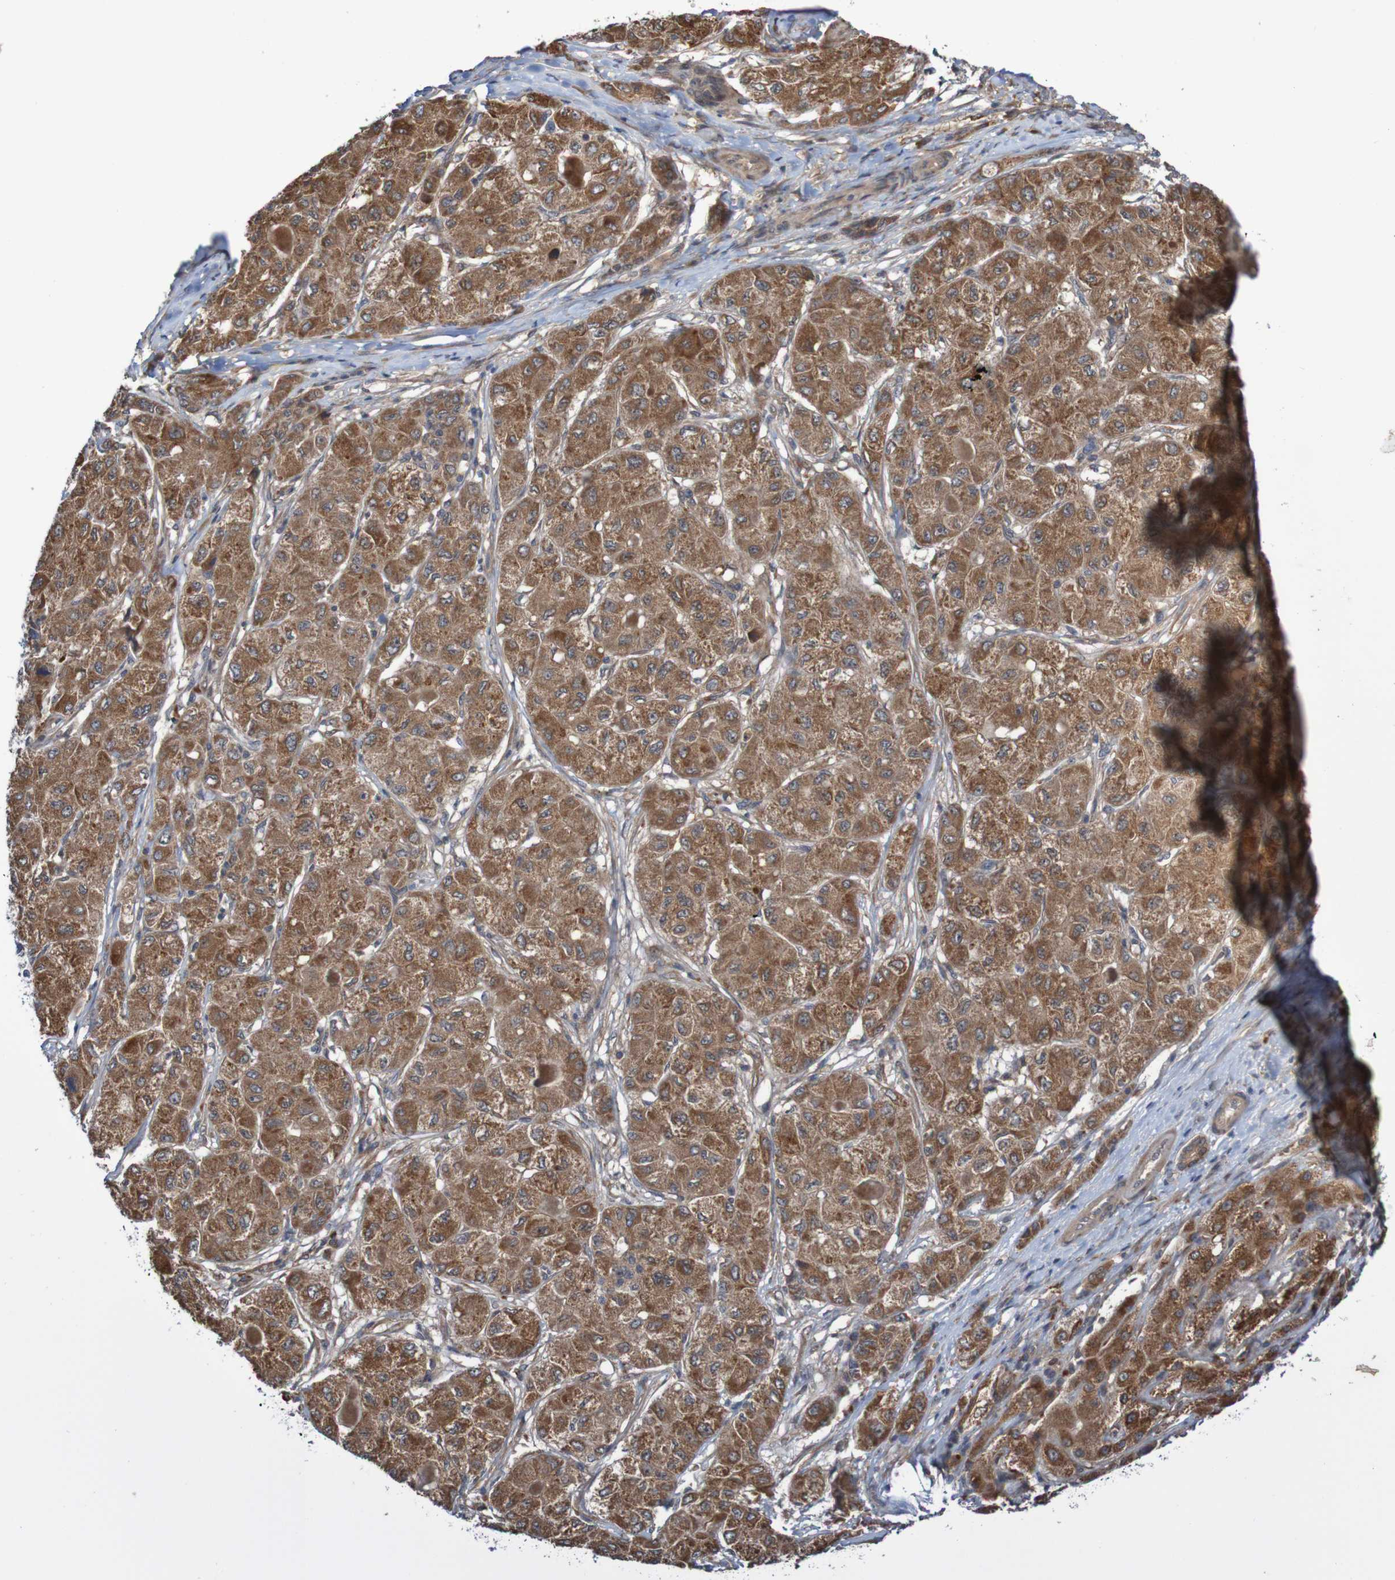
{"staining": {"intensity": "moderate", "quantity": ">75%", "location": "cytoplasmic/membranous"}, "tissue": "liver cancer", "cell_type": "Tumor cells", "image_type": "cancer", "snomed": [{"axis": "morphology", "description": "Carcinoma, Hepatocellular, NOS"}, {"axis": "topography", "description": "Liver"}], "caption": "Human liver cancer stained with a protein marker exhibits moderate staining in tumor cells.", "gene": "PHPT1", "patient": {"sex": "male", "age": 80}}